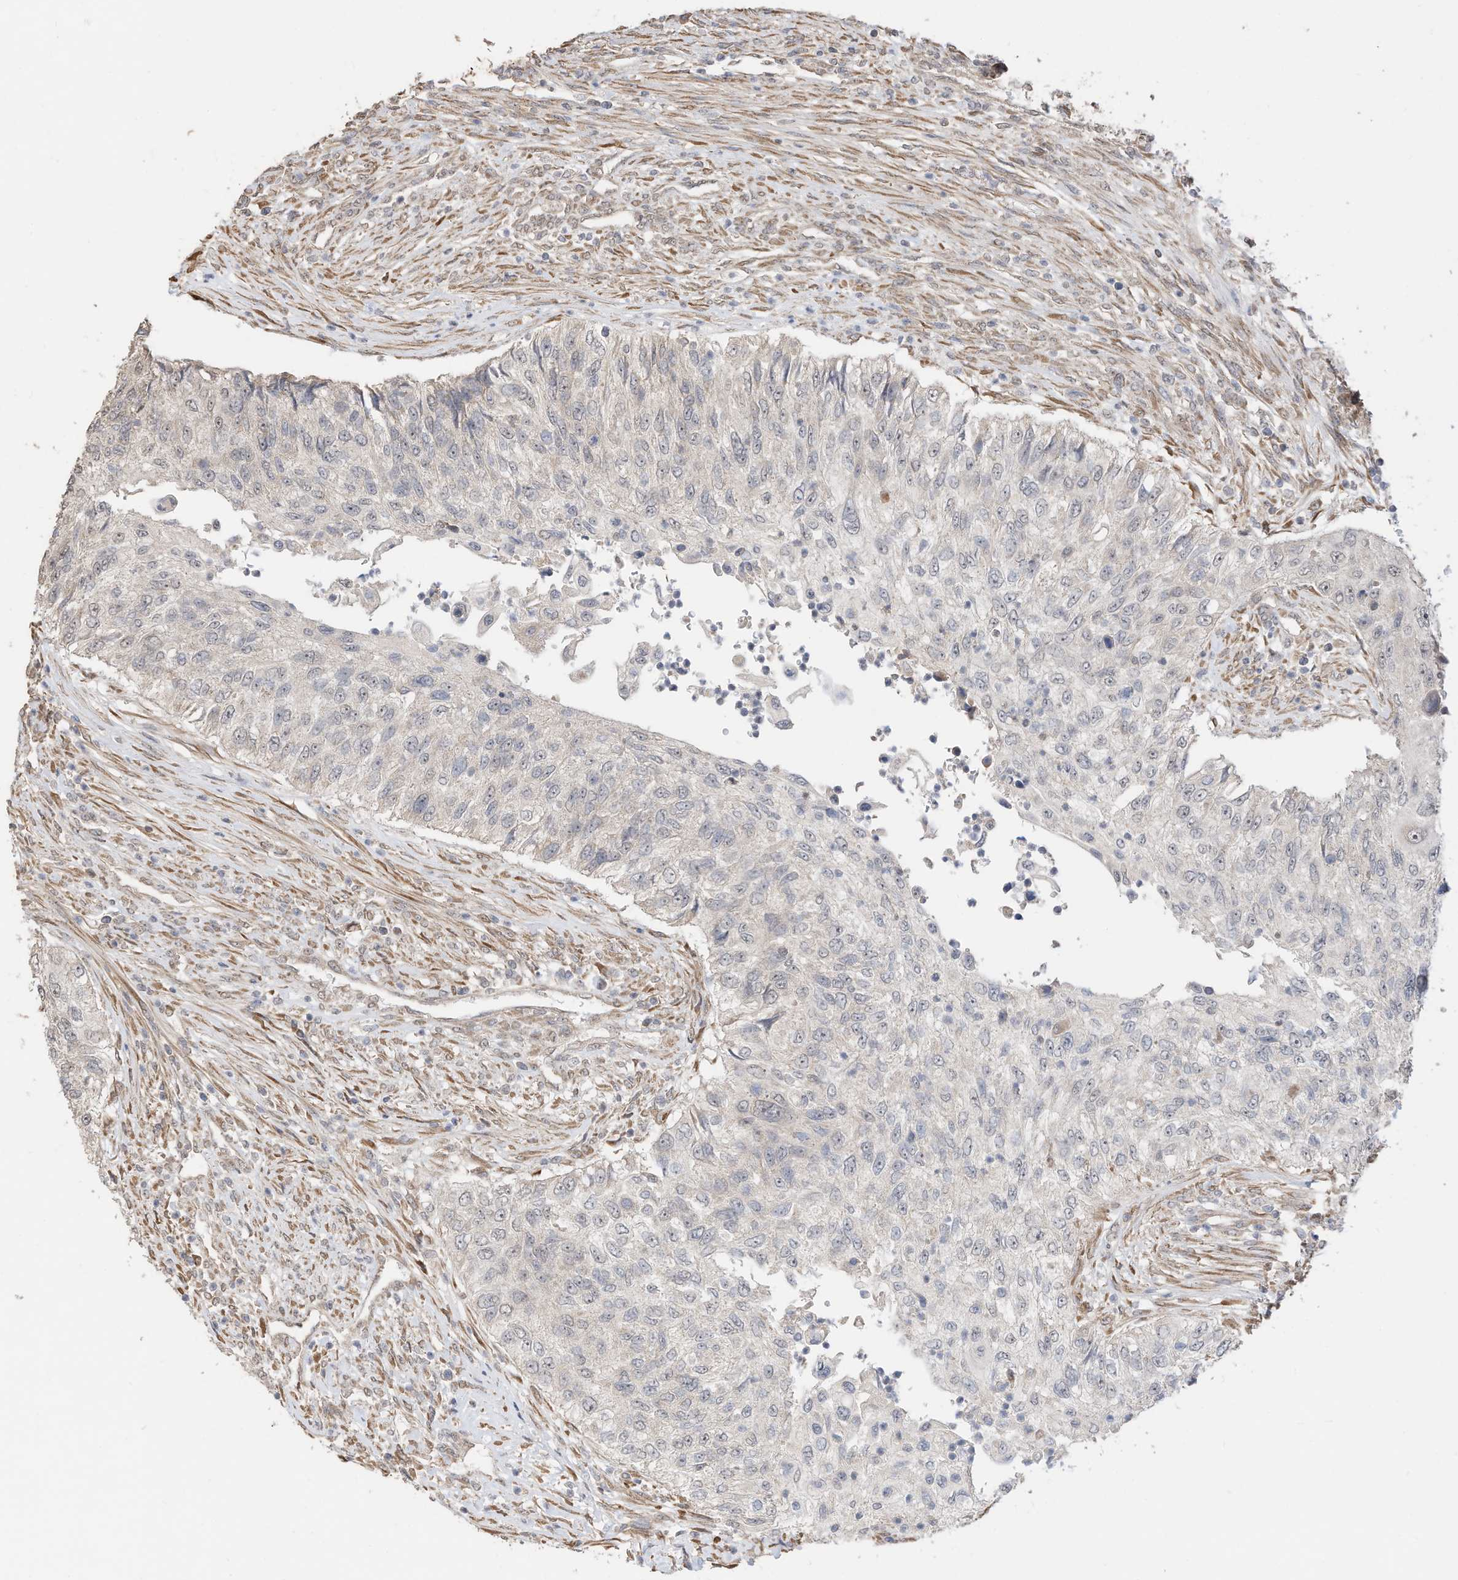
{"staining": {"intensity": "negative", "quantity": "none", "location": "none"}, "tissue": "urothelial cancer", "cell_type": "Tumor cells", "image_type": "cancer", "snomed": [{"axis": "morphology", "description": "Urothelial carcinoma, High grade"}, {"axis": "topography", "description": "Urinary bladder"}], "caption": "Tumor cells are negative for protein expression in human urothelial cancer.", "gene": "CAGE1", "patient": {"sex": "female", "age": 60}}